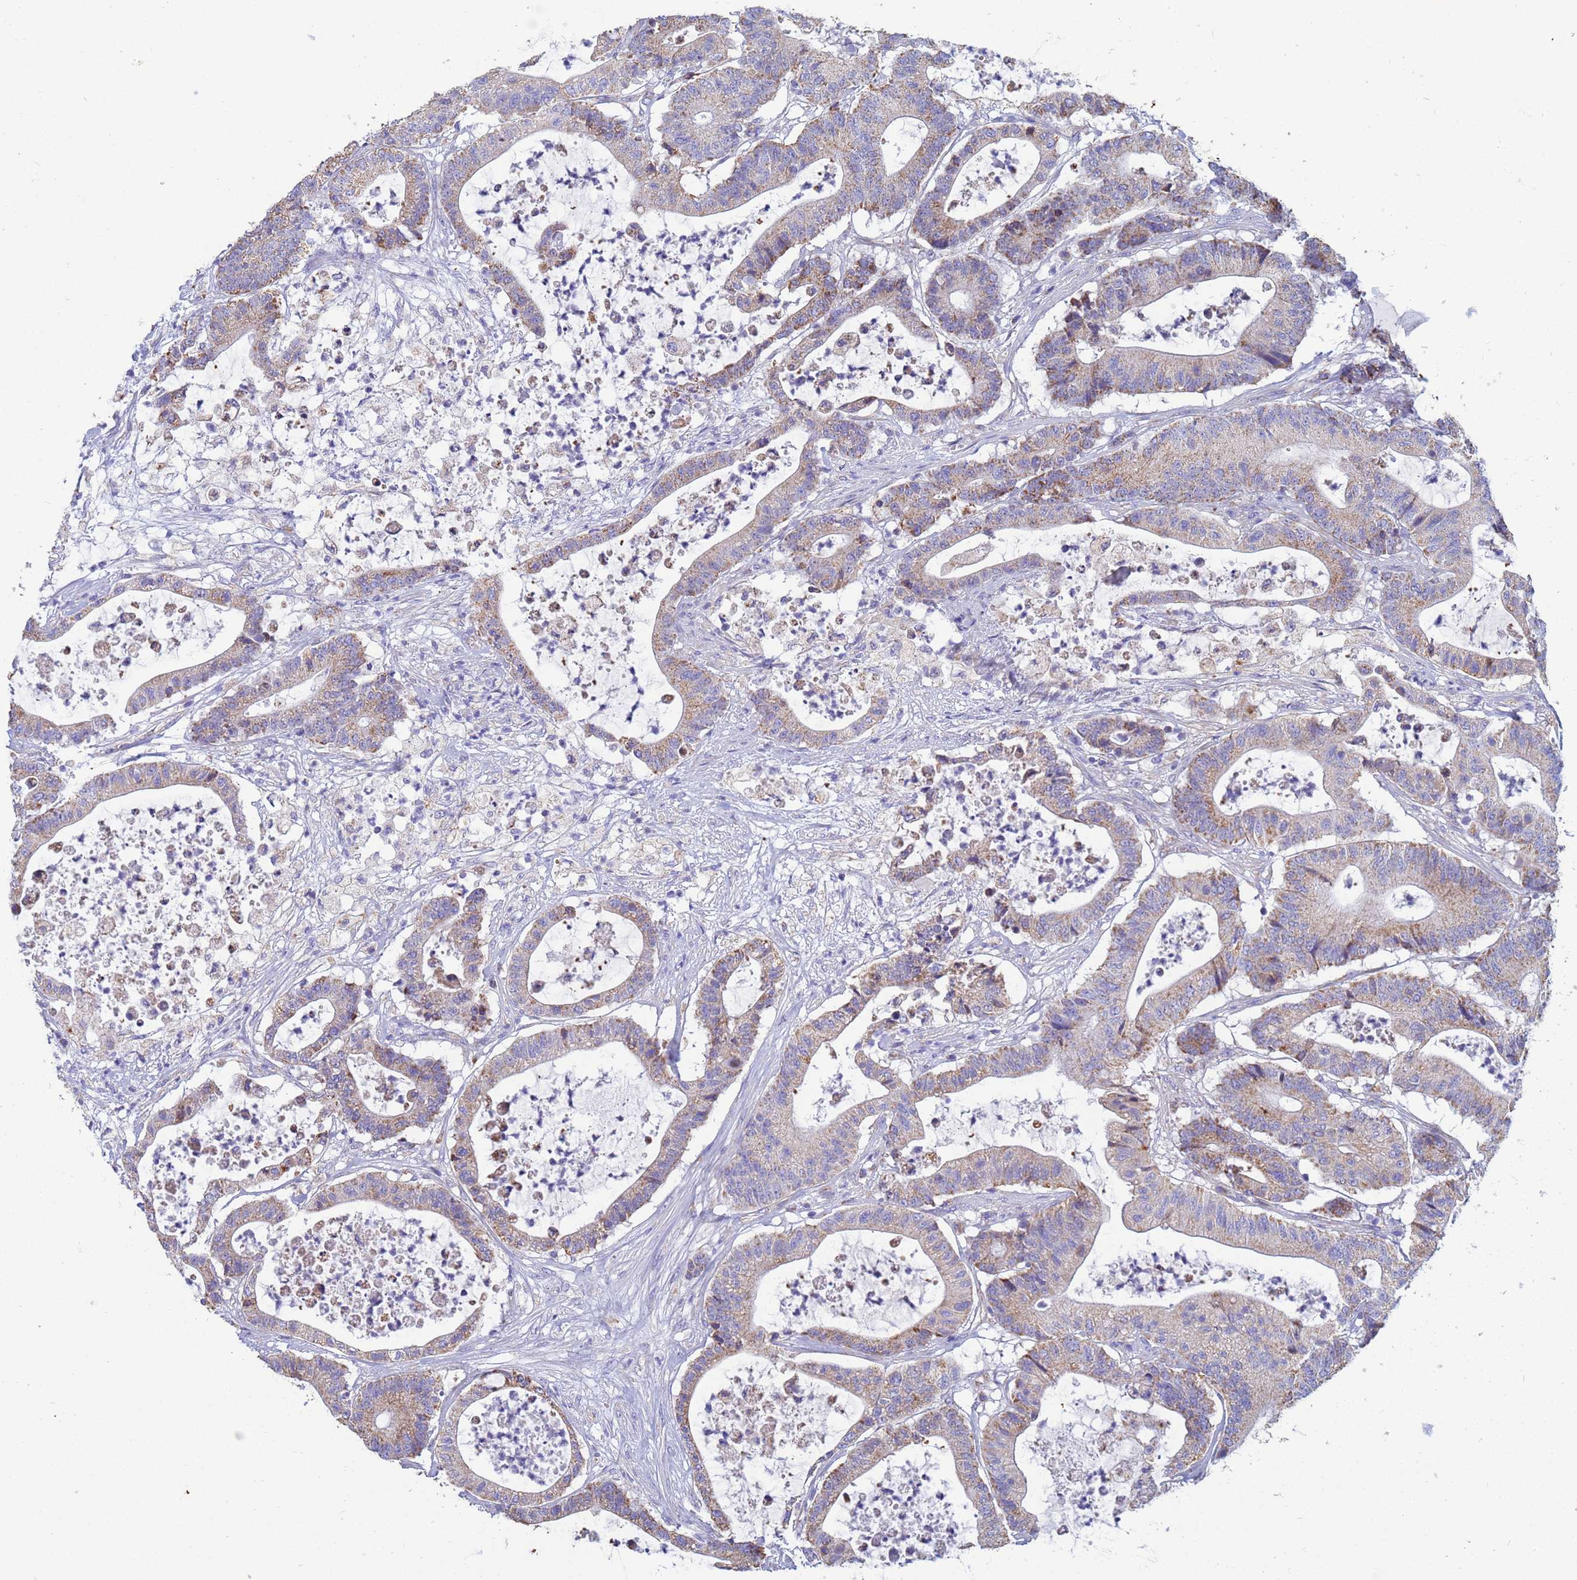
{"staining": {"intensity": "moderate", "quantity": "25%-75%", "location": "cytoplasmic/membranous"}, "tissue": "colorectal cancer", "cell_type": "Tumor cells", "image_type": "cancer", "snomed": [{"axis": "morphology", "description": "Adenocarcinoma, NOS"}, {"axis": "topography", "description": "Colon"}], "caption": "Colorectal cancer stained with a protein marker displays moderate staining in tumor cells.", "gene": "UQCRH", "patient": {"sex": "female", "age": 84}}